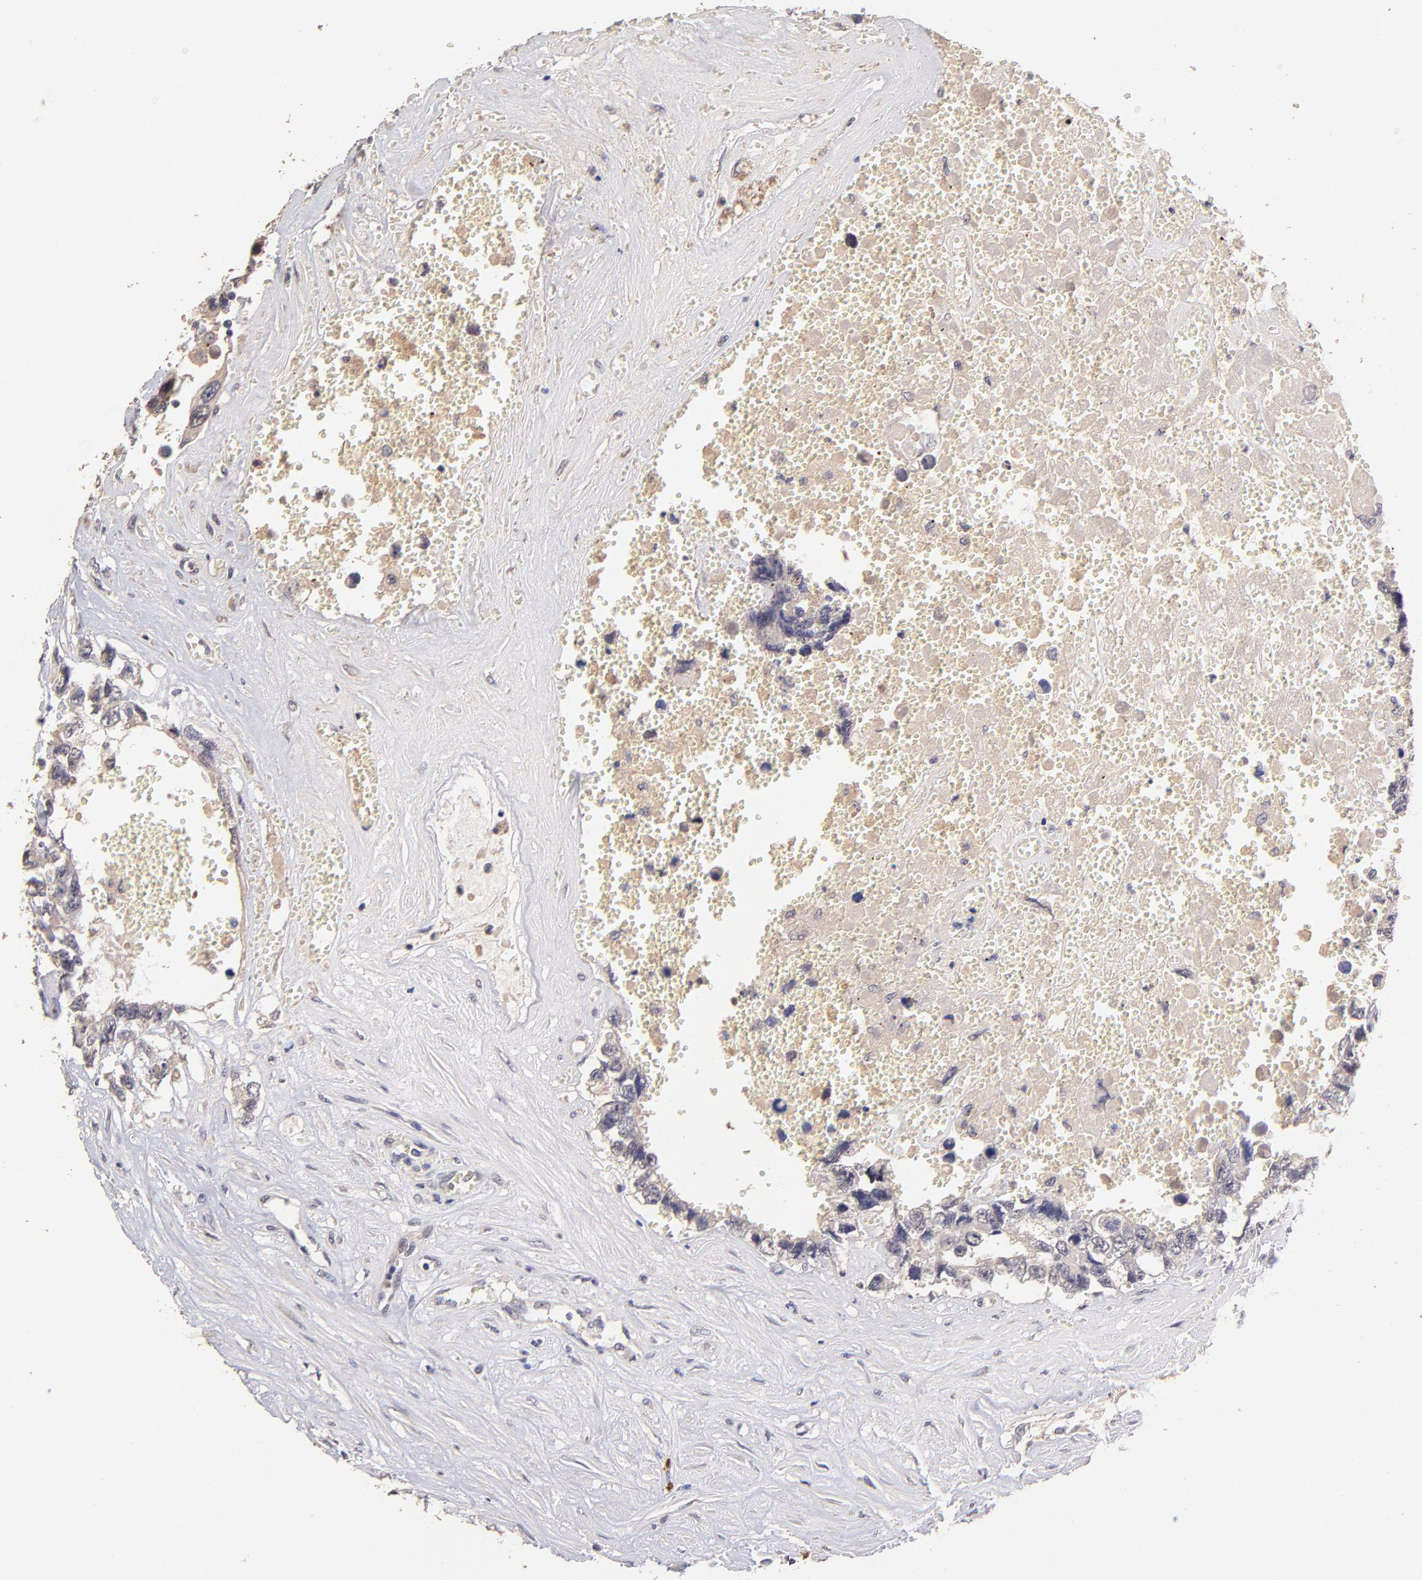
{"staining": {"intensity": "negative", "quantity": "none", "location": "none"}, "tissue": "testis cancer", "cell_type": "Tumor cells", "image_type": "cancer", "snomed": [{"axis": "morphology", "description": "Carcinoma, Embryonal, NOS"}, {"axis": "topography", "description": "Testis"}], "caption": "Tumor cells show no significant staining in testis cancer (embryonal carcinoma).", "gene": "RNASEL", "patient": {"sex": "male", "age": 31}}